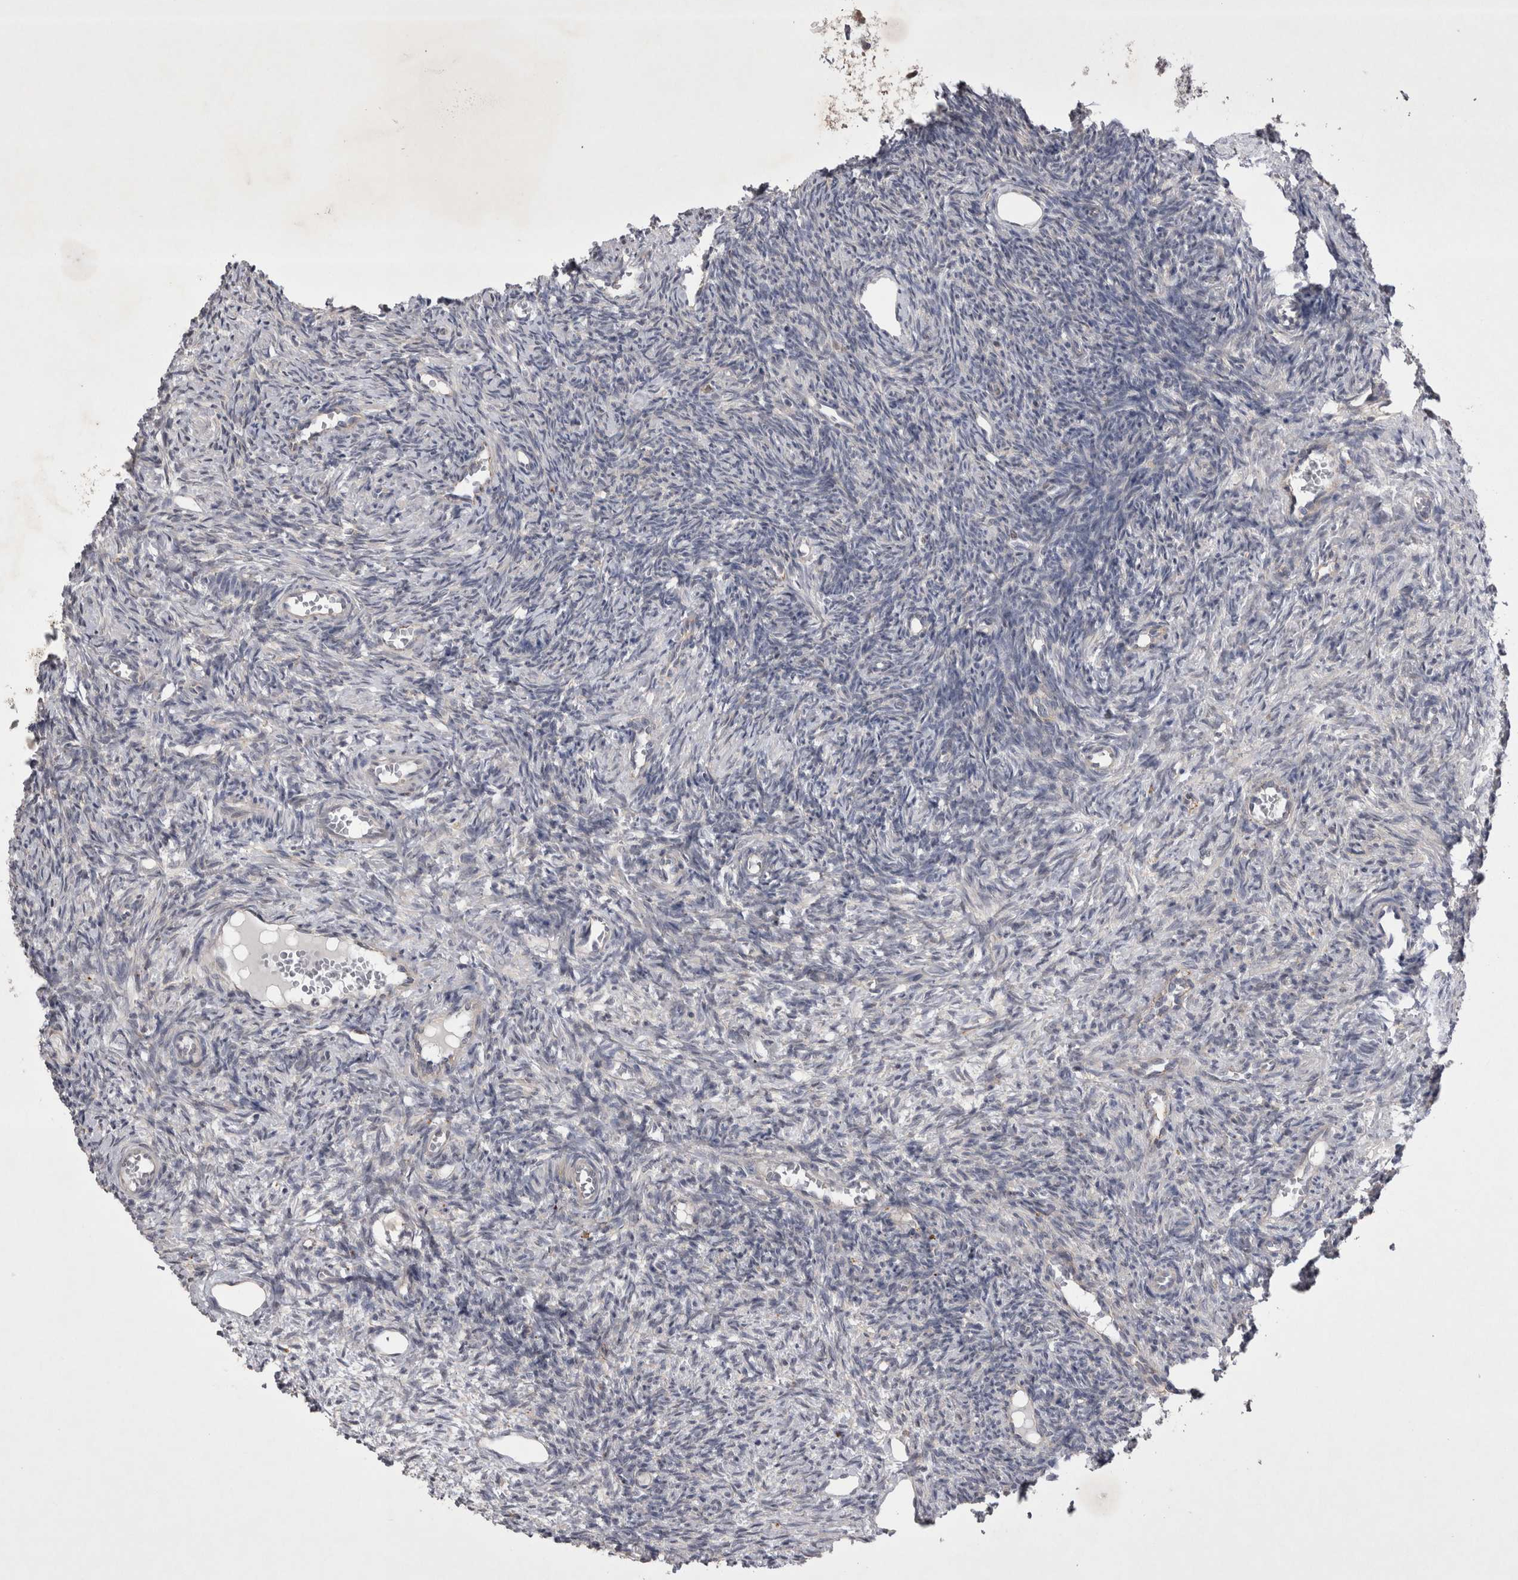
{"staining": {"intensity": "weak", "quantity": ">75%", "location": "cytoplasmic/membranous"}, "tissue": "ovary", "cell_type": "Follicle cells", "image_type": "normal", "snomed": [{"axis": "morphology", "description": "Normal tissue, NOS"}, {"axis": "topography", "description": "Ovary"}], "caption": "Brown immunohistochemical staining in benign ovary exhibits weak cytoplasmic/membranous positivity in about >75% of follicle cells.", "gene": "CTBS", "patient": {"sex": "female", "age": 27}}